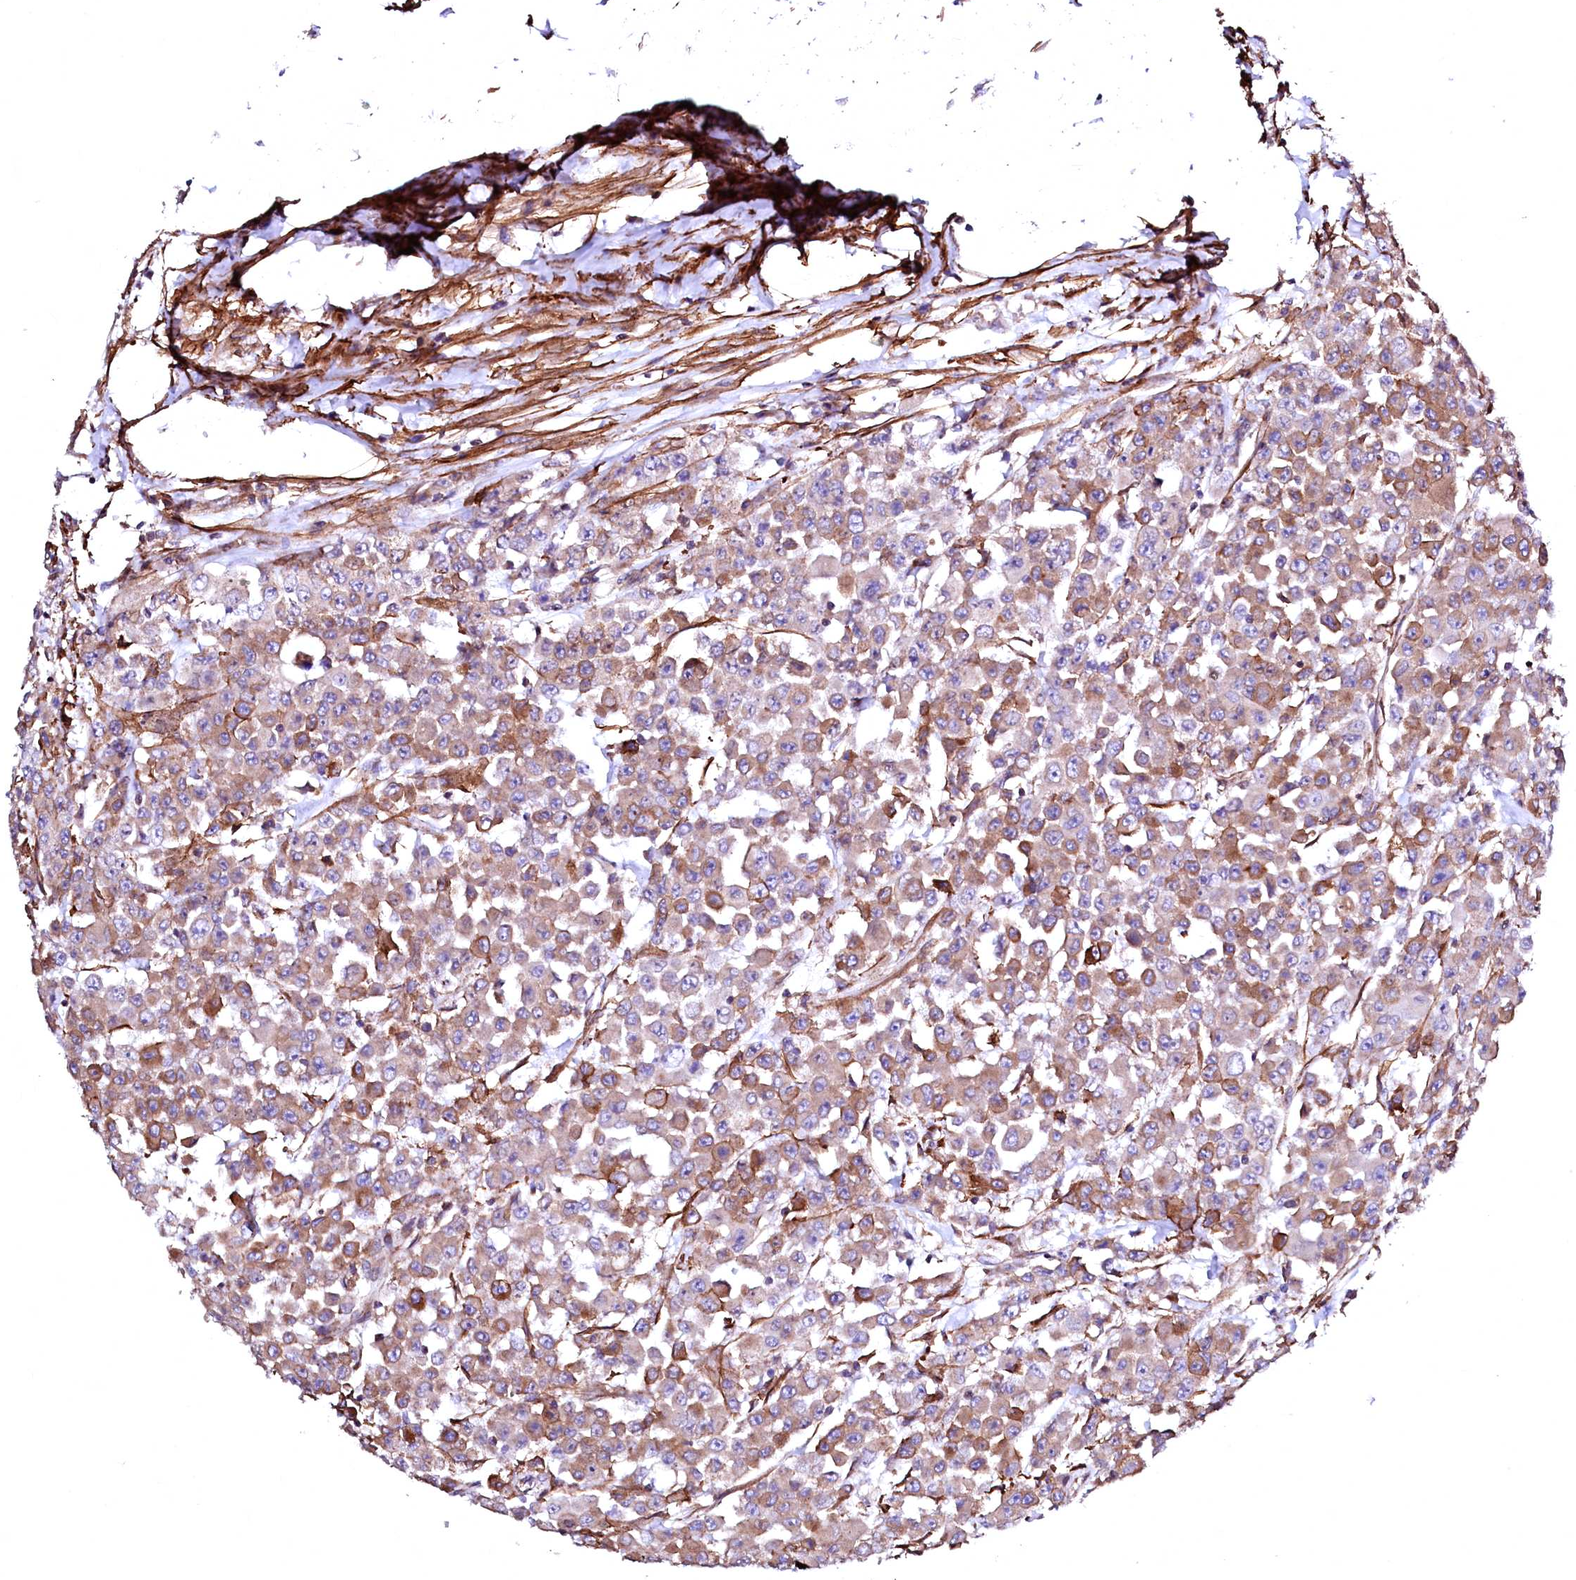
{"staining": {"intensity": "moderate", "quantity": "<25%", "location": "cytoplasmic/membranous"}, "tissue": "colorectal cancer", "cell_type": "Tumor cells", "image_type": "cancer", "snomed": [{"axis": "morphology", "description": "Adenocarcinoma, NOS"}, {"axis": "topography", "description": "Colon"}], "caption": "This is a photomicrograph of IHC staining of adenocarcinoma (colorectal), which shows moderate staining in the cytoplasmic/membranous of tumor cells.", "gene": "GPR176", "patient": {"sex": "male", "age": 51}}